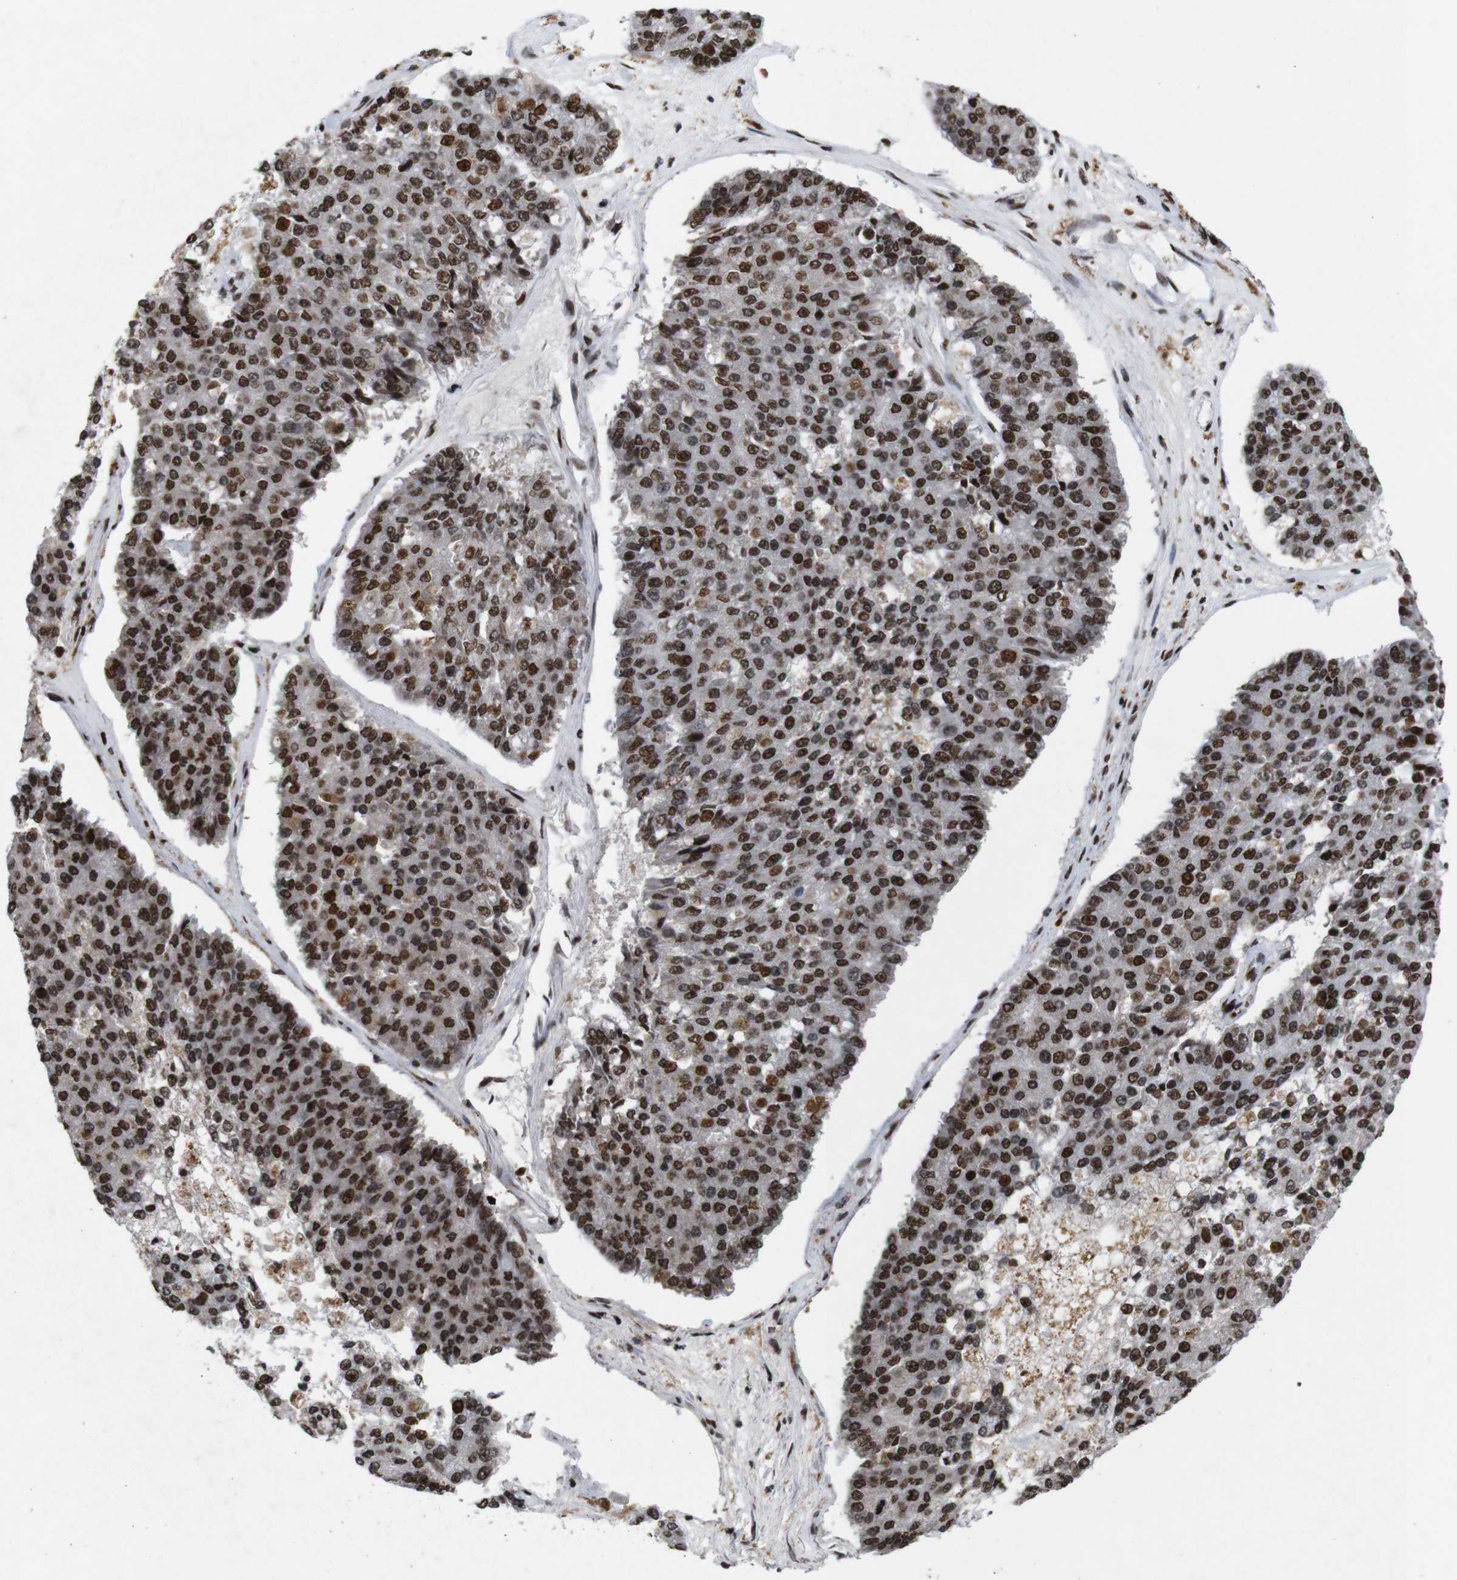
{"staining": {"intensity": "strong", "quantity": ">75%", "location": "nuclear"}, "tissue": "pancreatic cancer", "cell_type": "Tumor cells", "image_type": "cancer", "snomed": [{"axis": "morphology", "description": "Adenocarcinoma, NOS"}, {"axis": "topography", "description": "Pancreas"}], "caption": "Pancreatic cancer was stained to show a protein in brown. There is high levels of strong nuclear expression in about >75% of tumor cells. (Stains: DAB (3,3'-diaminobenzidine) in brown, nuclei in blue, Microscopy: brightfield microscopy at high magnification).", "gene": "MAGEH1", "patient": {"sex": "male", "age": 50}}